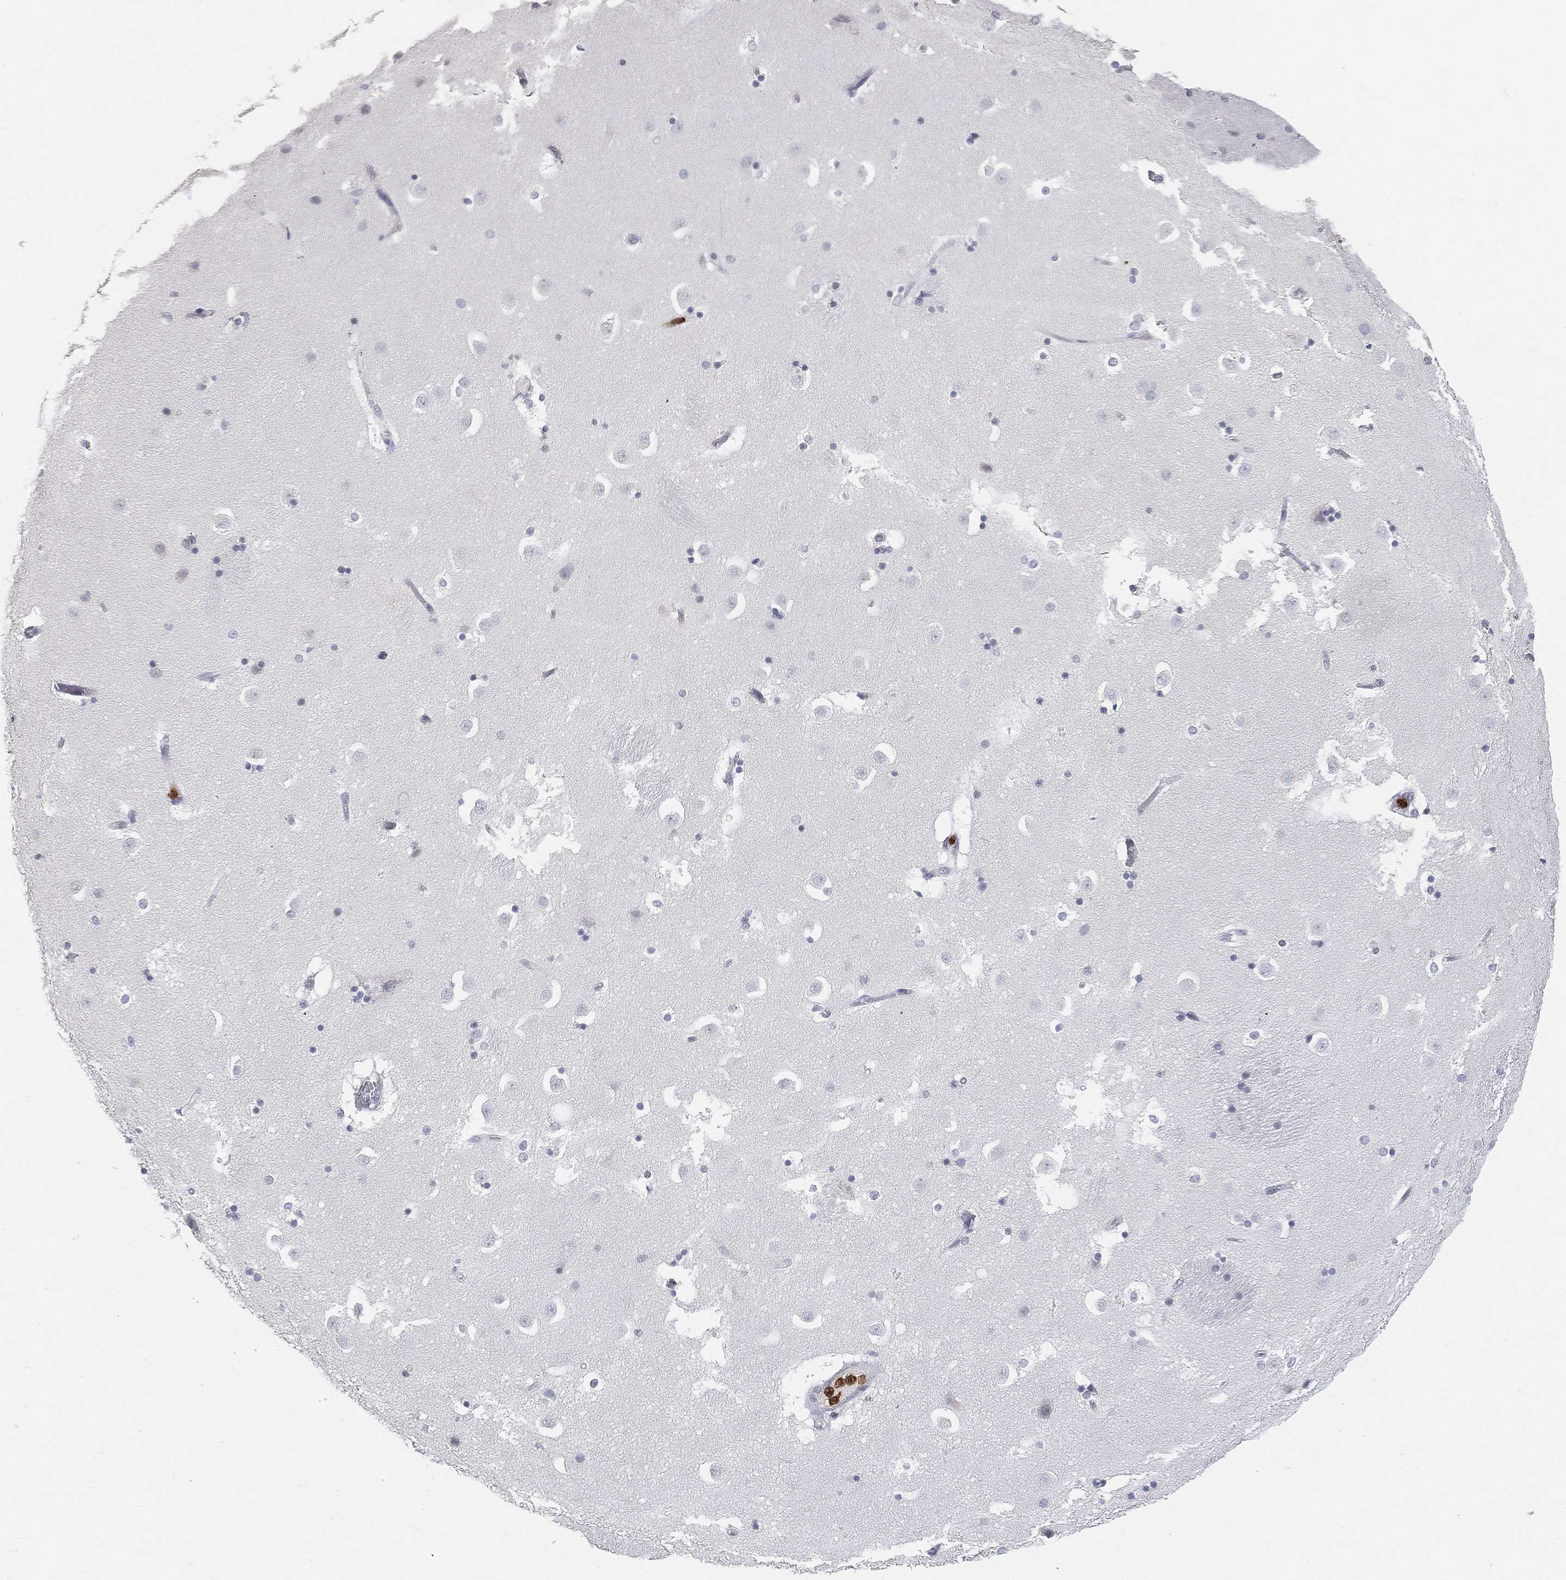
{"staining": {"intensity": "negative", "quantity": "none", "location": "none"}, "tissue": "caudate", "cell_type": "Glial cells", "image_type": "normal", "snomed": [{"axis": "morphology", "description": "Normal tissue, NOS"}, {"axis": "topography", "description": "Lateral ventricle wall"}], "caption": "The photomicrograph exhibits no significant positivity in glial cells of caudate. (Brightfield microscopy of DAB (3,3'-diaminobenzidine) IHC at high magnification).", "gene": "ARG1", "patient": {"sex": "male", "age": 51}}